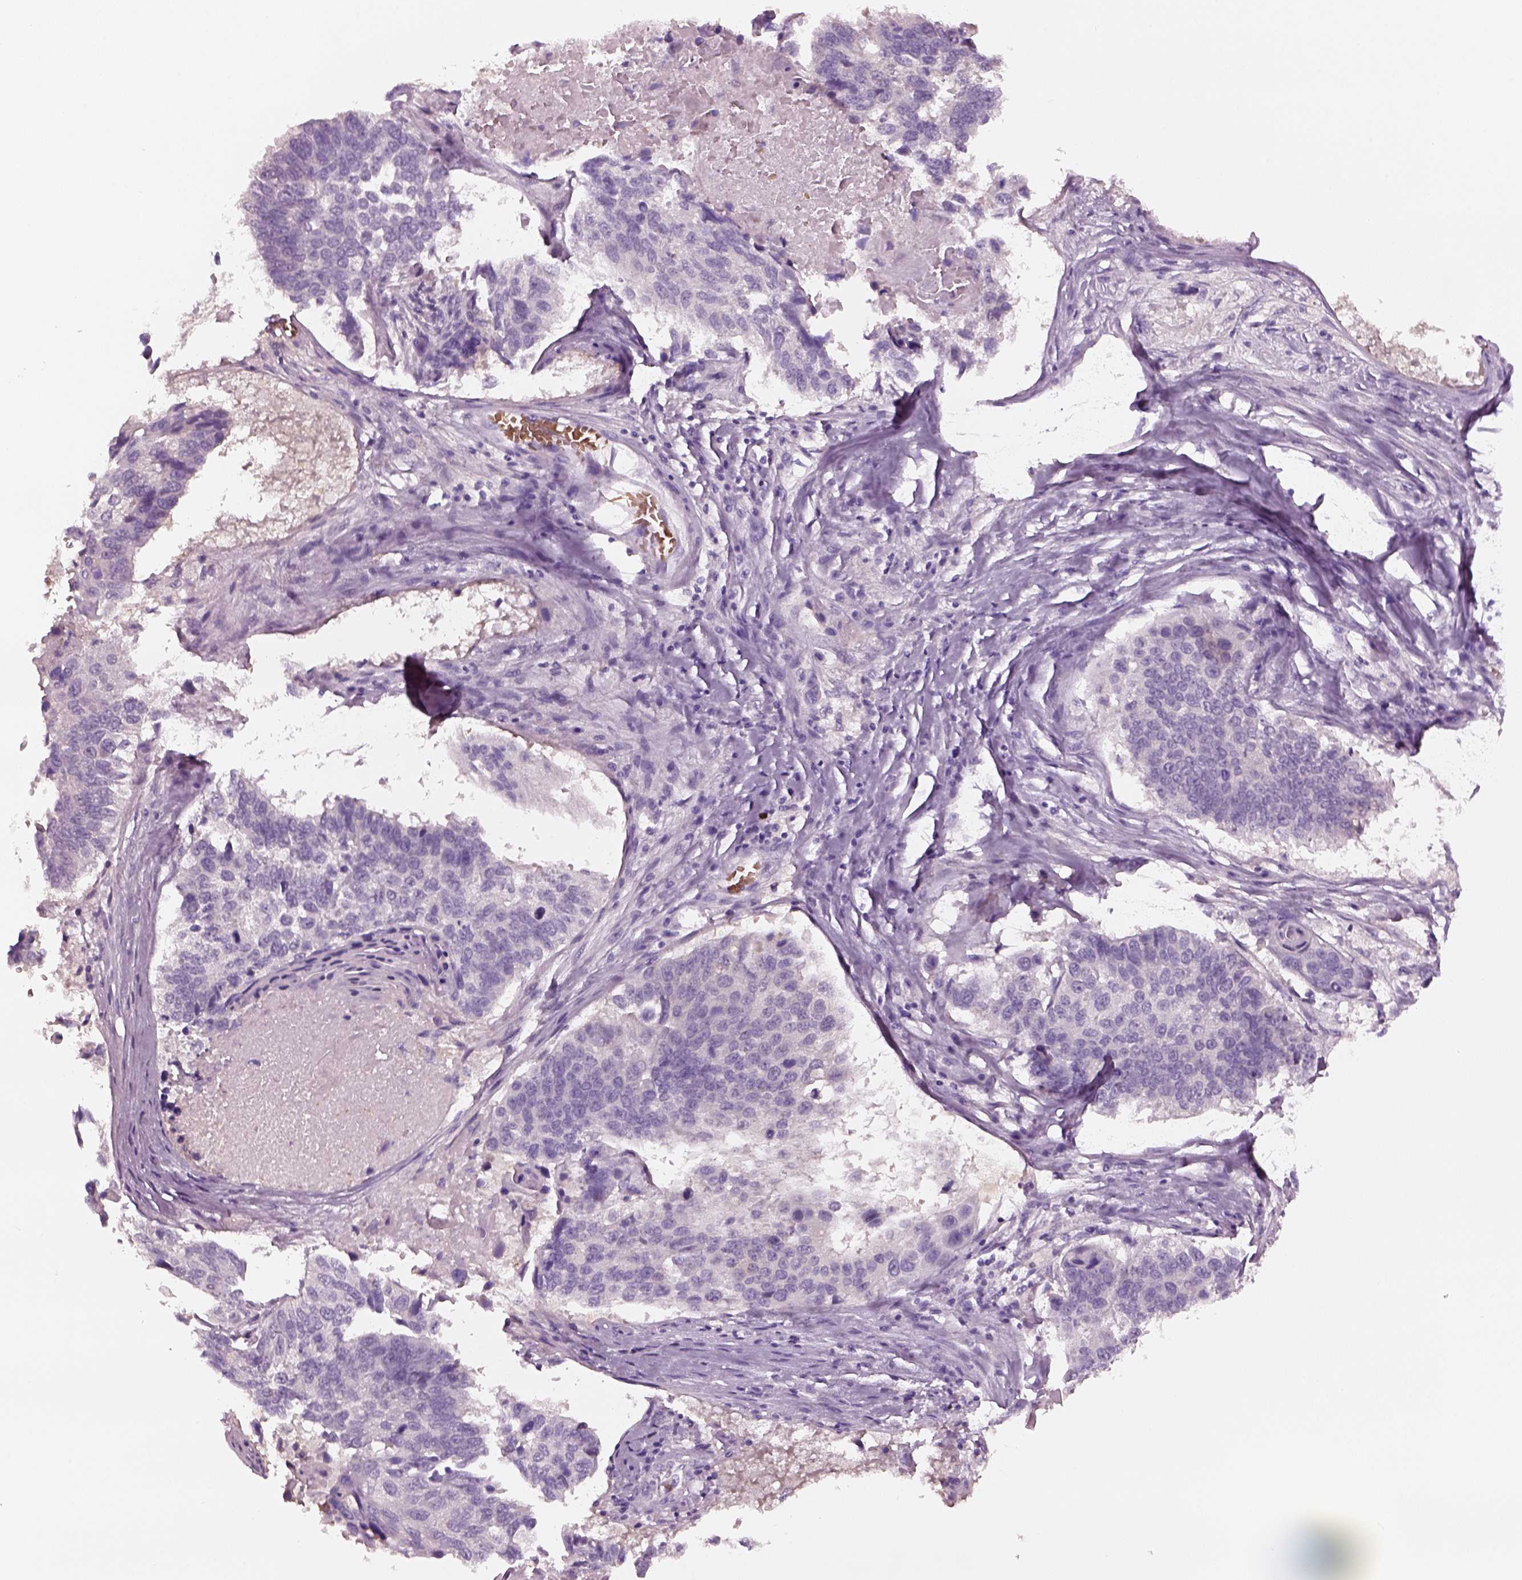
{"staining": {"intensity": "negative", "quantity": "none", "location": "none"}, "tissue": "lung cancer", "cell_type": "Tumor cells", "image_type": "cancer", "snomed": [{"axis": "morphology", "description": "Squamous cell carcinoma, NOS"}, {"axis": "topography", "description": "Lung"}], "caption": "Tumor cells show no significant protein expression in lung cancer (squamous cell carcinoma). (DAB (3,3'-diaminobenzidine) immunohistochemistry (IHC) with hematoxylin counter stain).", "gene": "ELSPBP1", "patient": {"sex": "male", "age": 73}}